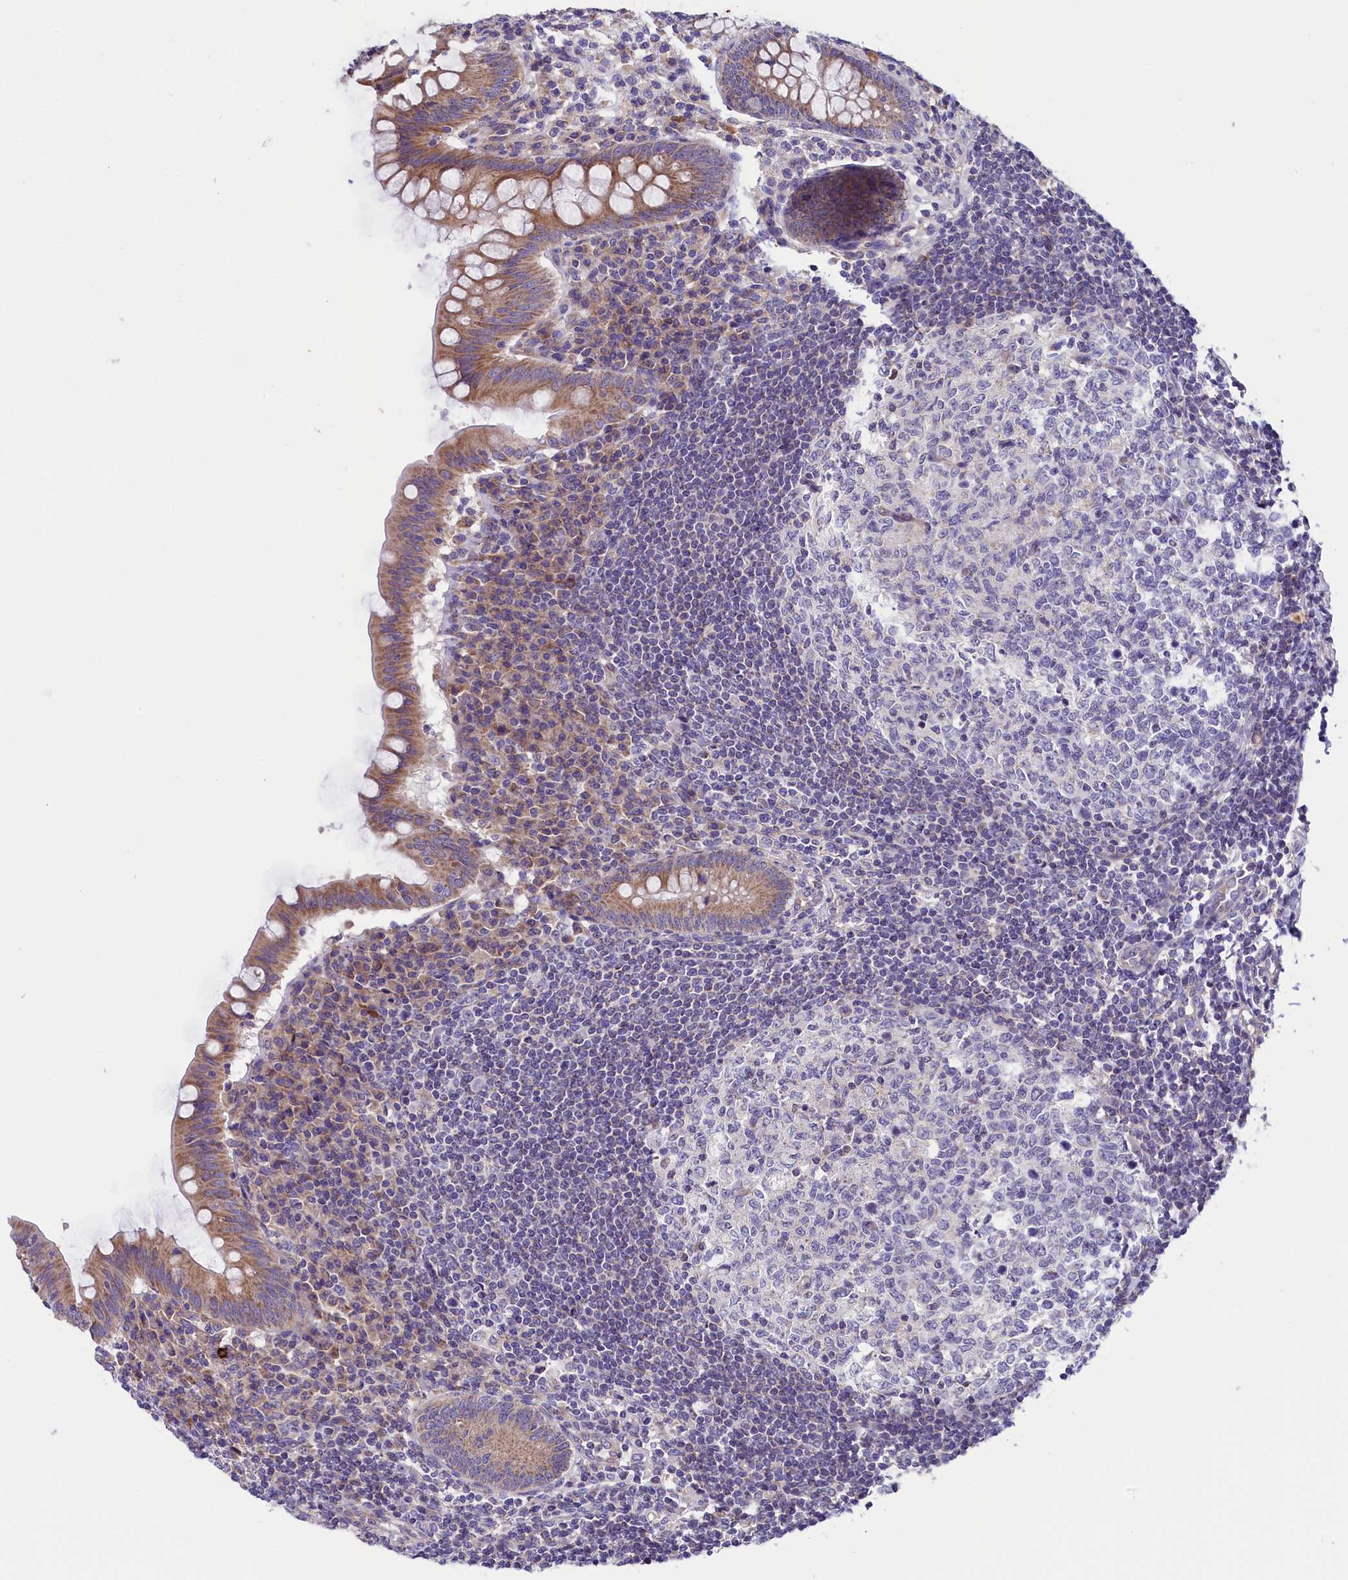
{"staining": {"intensity": "moderate", "quantity": ">75%", "location": "cytoplasmic/membranous"}, "tissue": "appendix", "cell_type": "Glandular cells", "image_type": "normal", "snomed": [{"axis": "morphology", "description": "Normal tissue, NOS"}, {"axis": "topography", "description": "Appendix"}], "caption": "An immunohistochemistry (IHC) photomicrograph of unremarkable tissue is shown. Protein staining in brown shows moderate cytoplasmic/membranous positivity in appendix within glandular cells. The staining is performed using DAB (3,3'-diaminobenzidine) brown chromogen to label protein expression. The nuclei are counter-stained blue using hematoxylin.", "gene": "DNAJB9", "patient": {"sex": "female", "age": 33}}